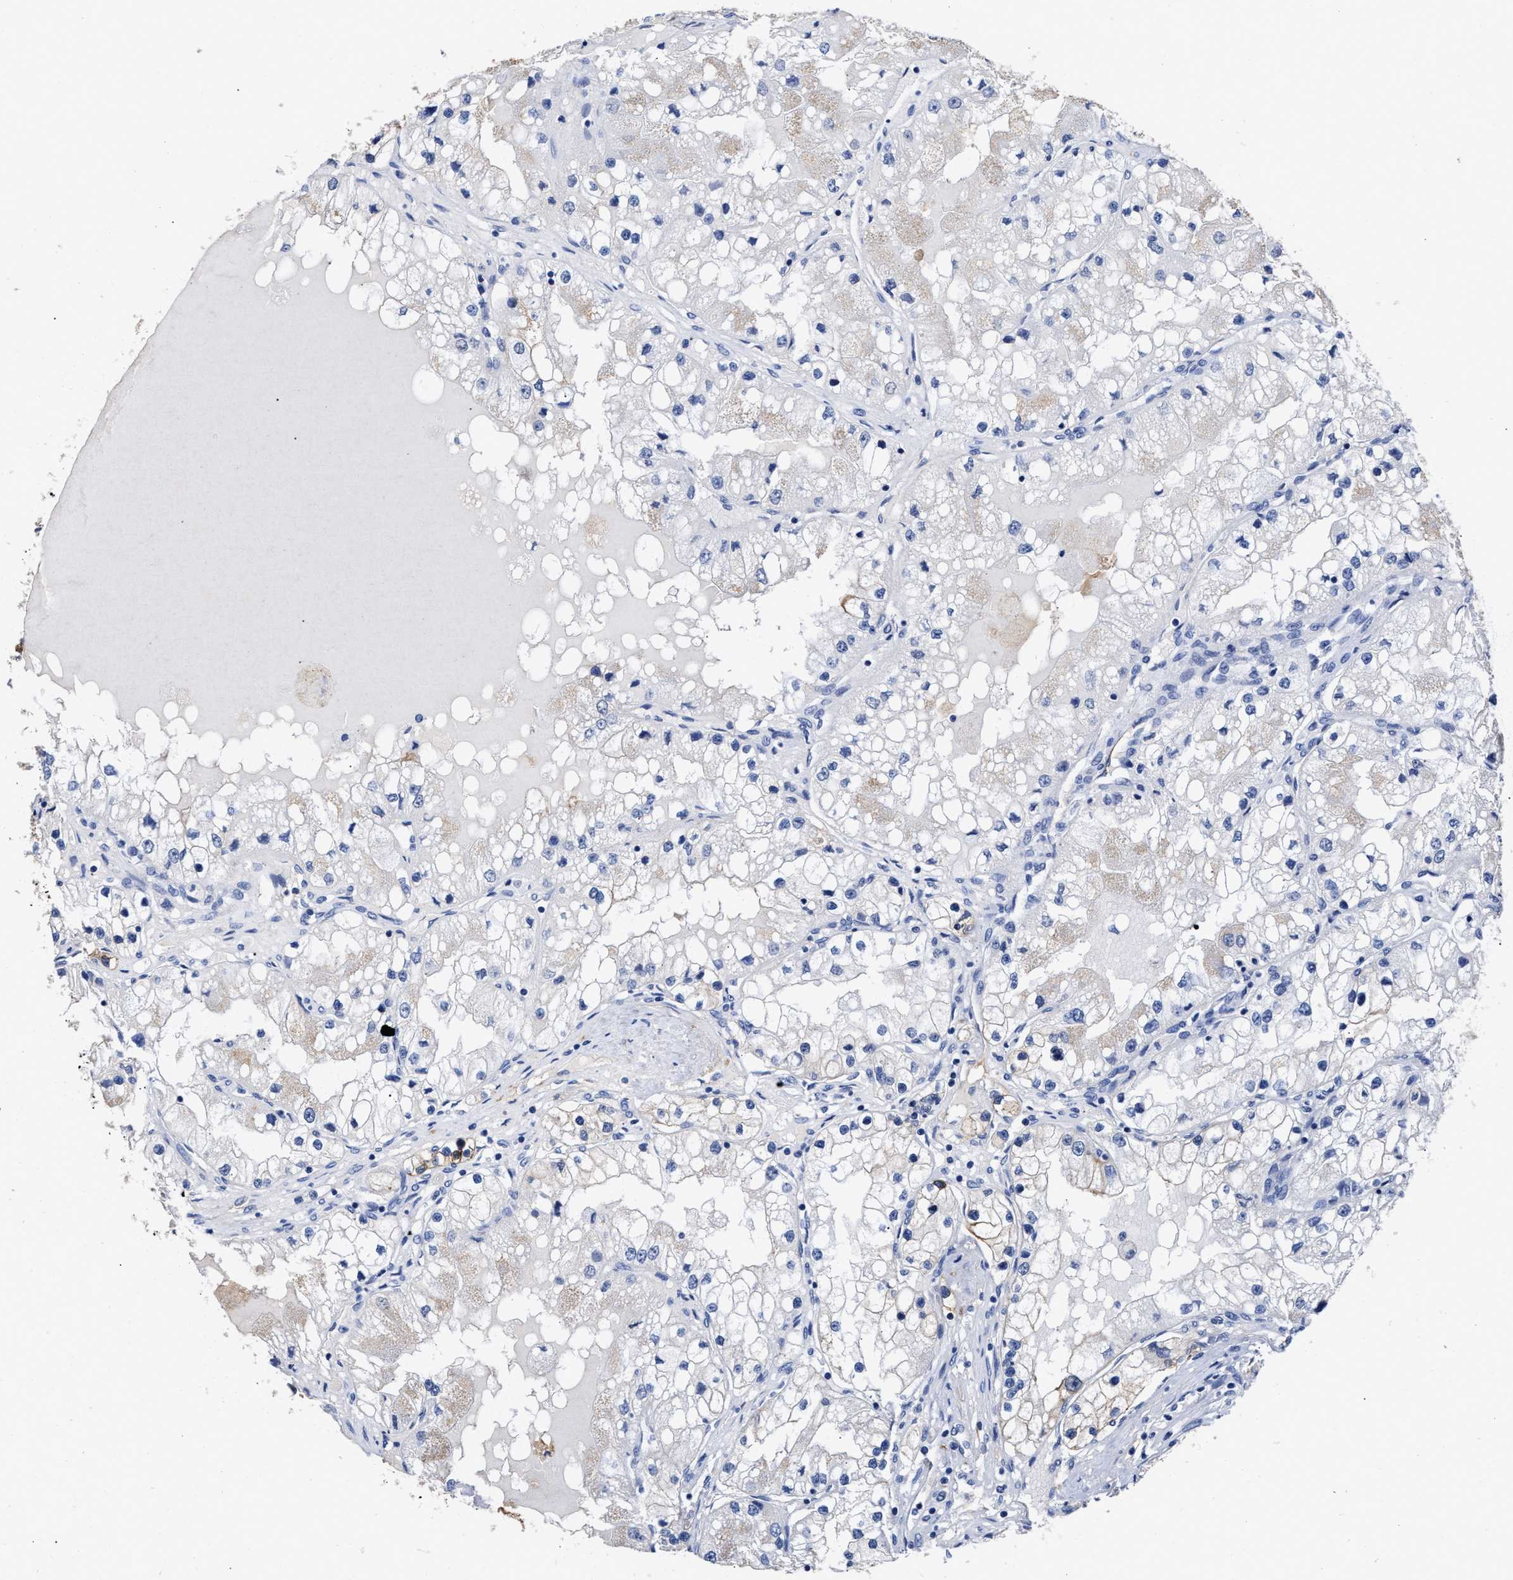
{"staining": {"intensity": "moderate", "quantity": "<25%", "location": "cytoplasmic/membranous"}, "tissue": "renal cancer", "cell_type": "Tumor cells", "image_type": "cancer", "snomed": [{"axis": "morphology", "description": "Adenocarcinoma, NOS"}, {"axis": "topography", "description": "Kidney"}], "caption": "High-magnification brightfield microscopy of renal adenocarcinoma stained with DAB (3,3'-diaminobenzidine) (brown) and counterstained with hematoxylin (blue). tumor cells exhibit moderate cytoplasmic/membranous positivity is seen in approximately<25% of cells.", "gene": "AHNAK2", "patient": {"sex": "male", "age": 68}}